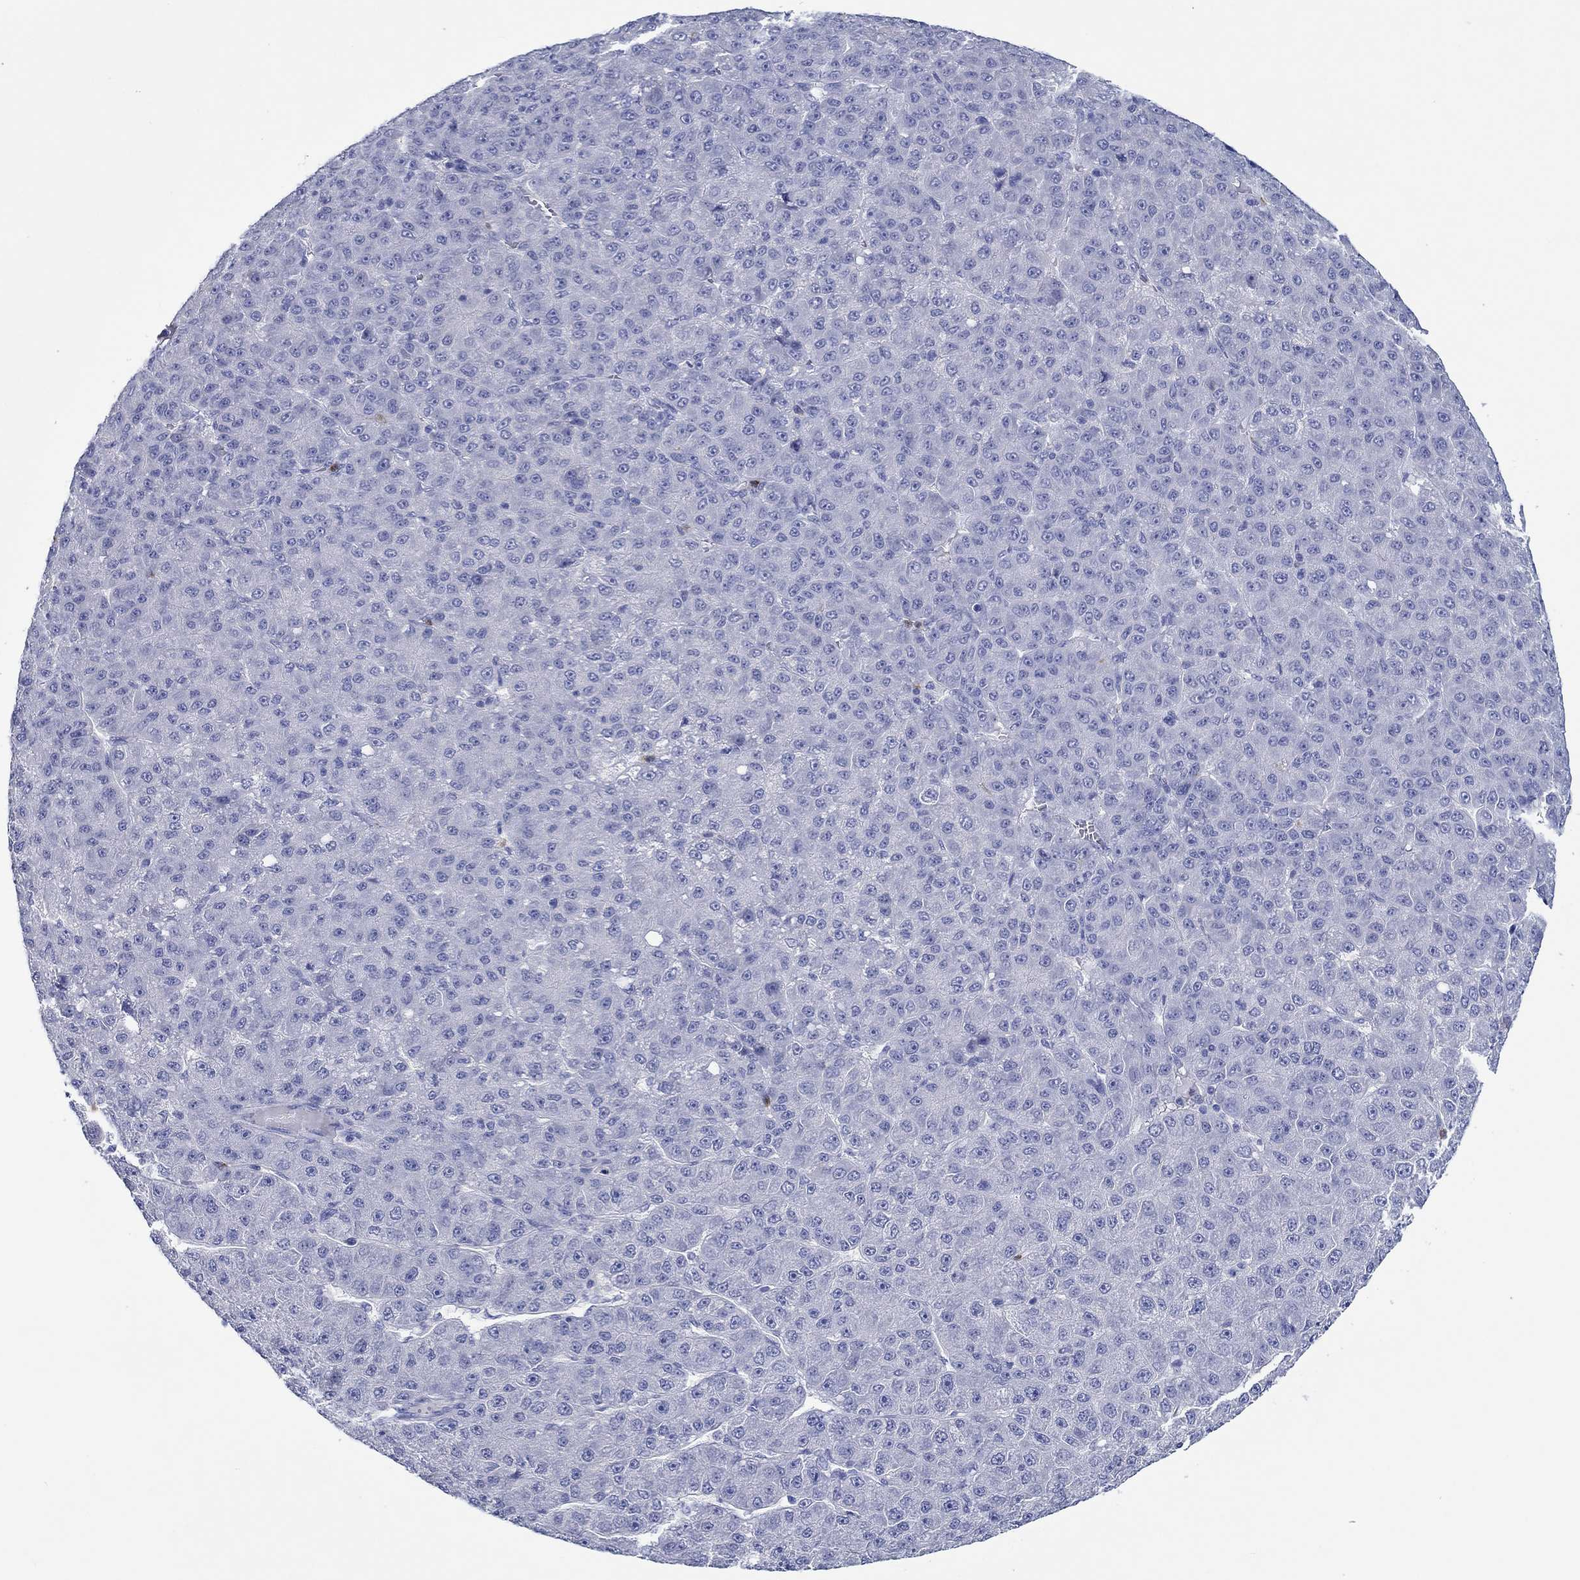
{"staining": {"intensity": "negative", "quantity": "none", "location": "none"}, "tissue": "liver cancer", "cell_type": "Tumor cells", "image_type": "cancer", "snomed": [{"axis": "morphology", "description": "Carcinoma, Hepatocellular, NOS"}, {"axis": "topography", "description": "Liver"}], "caption": "IHC histopathology image of neoplastic tissue: liver hepatocellular carcinoma stained with DAB (3,3'-diaminobenzidine) exhibits no significant protein expression in tumor cells.", "gene": "EPX", "patient": {"sex": "male", "age": 67}}